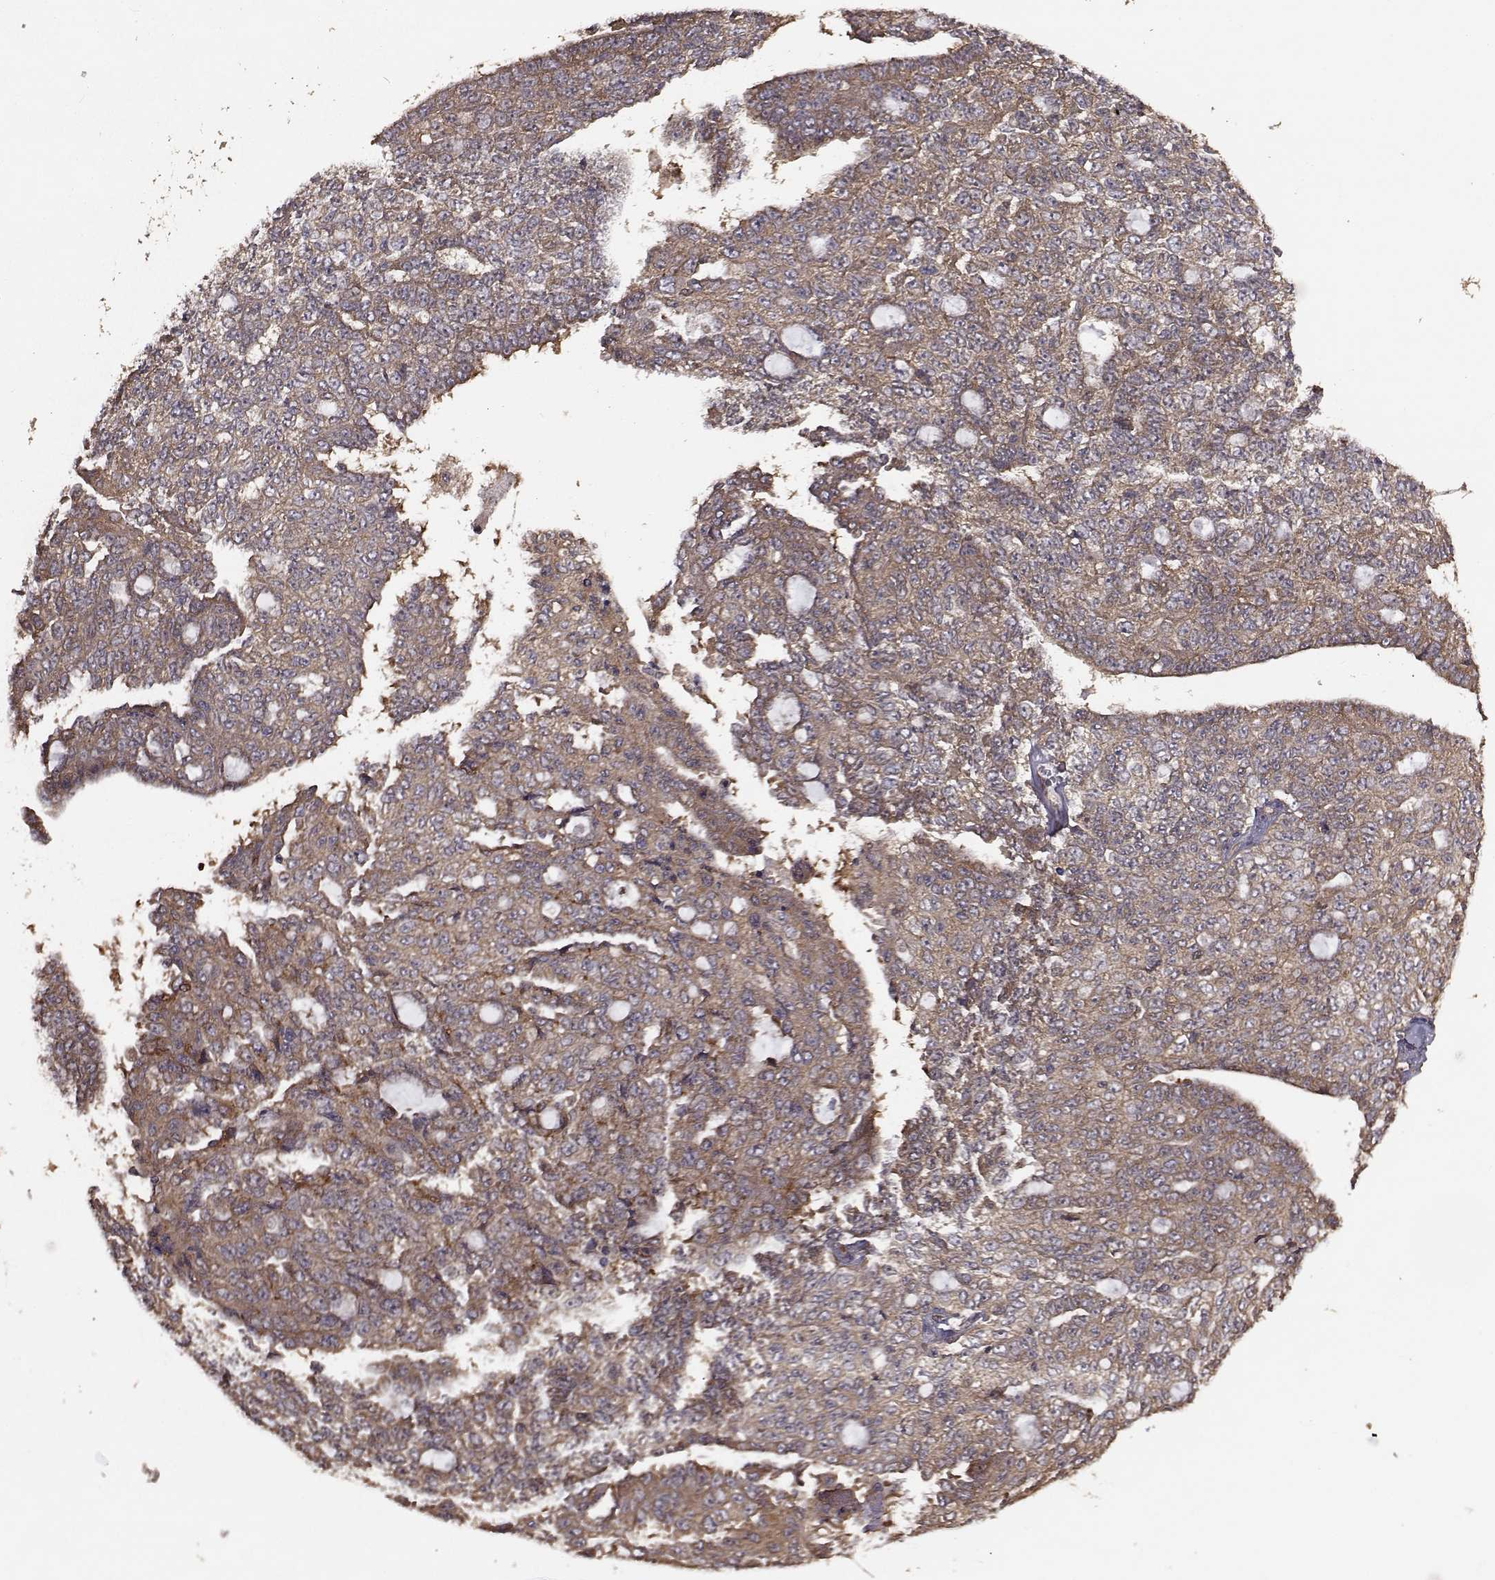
{"staining": {"intensity": "weak", "quantity": ">75%", "location": "cytoplasmic/membranous"}, "tissue": "ovarian cancer", "cell_type": "Tumor cells", "image_type": "cancer", "snomed": [{"axis": "morphology", "description": "Cystadenocarcinoma, serous, NOS"}, {"axis": "topography", "description": "Ovary"}], "caption": "Tumor cells show low levels of weak cytoplasmic/membranous expression in about >75% of cells in human serous cystadenocarcinoma (ovarian).", "gene": "TRIP10", "patient": {"sex": "female", "age": 71}}